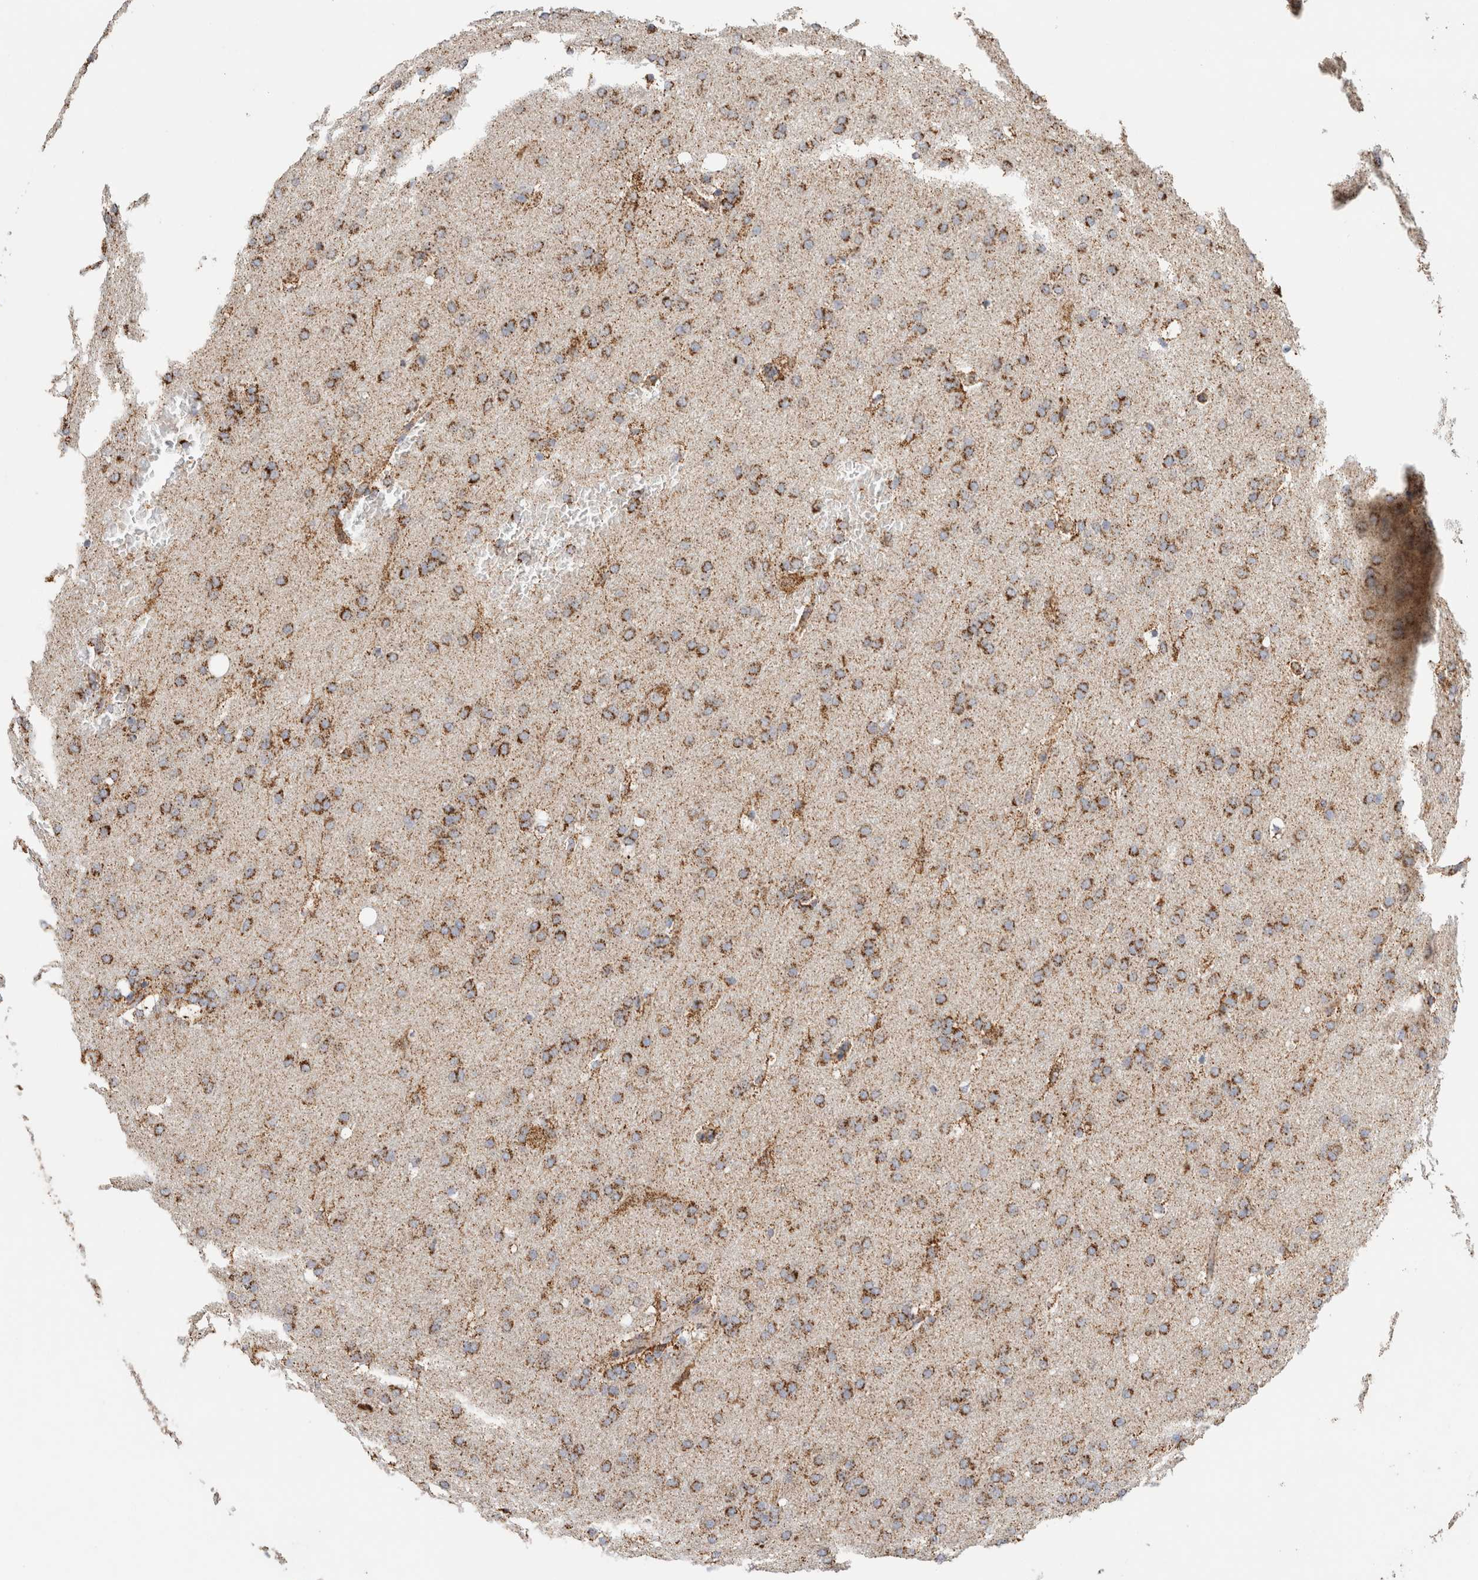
{"staining": {"intensity": "moderate", "quantity": ">75%", "location": "cytoplasmic/membranous"}, "tissue": "glioma", "cell_type": "Tumor cells", "image_type": "cancer", "snomed": [{"axis": "morphology", "description": "Glioma, malignant, Low grade"}, {"axis": "topography", "description": "Brain"}], "caption": "Approximately >75% of tumor cells in glioma demonstrate moderate cytoplasmic/membranous protein positivity as visualized by brown immunohistochemical staining.", "gene": "C1QBP", "patient": {"sex": "female", "age": 37}}